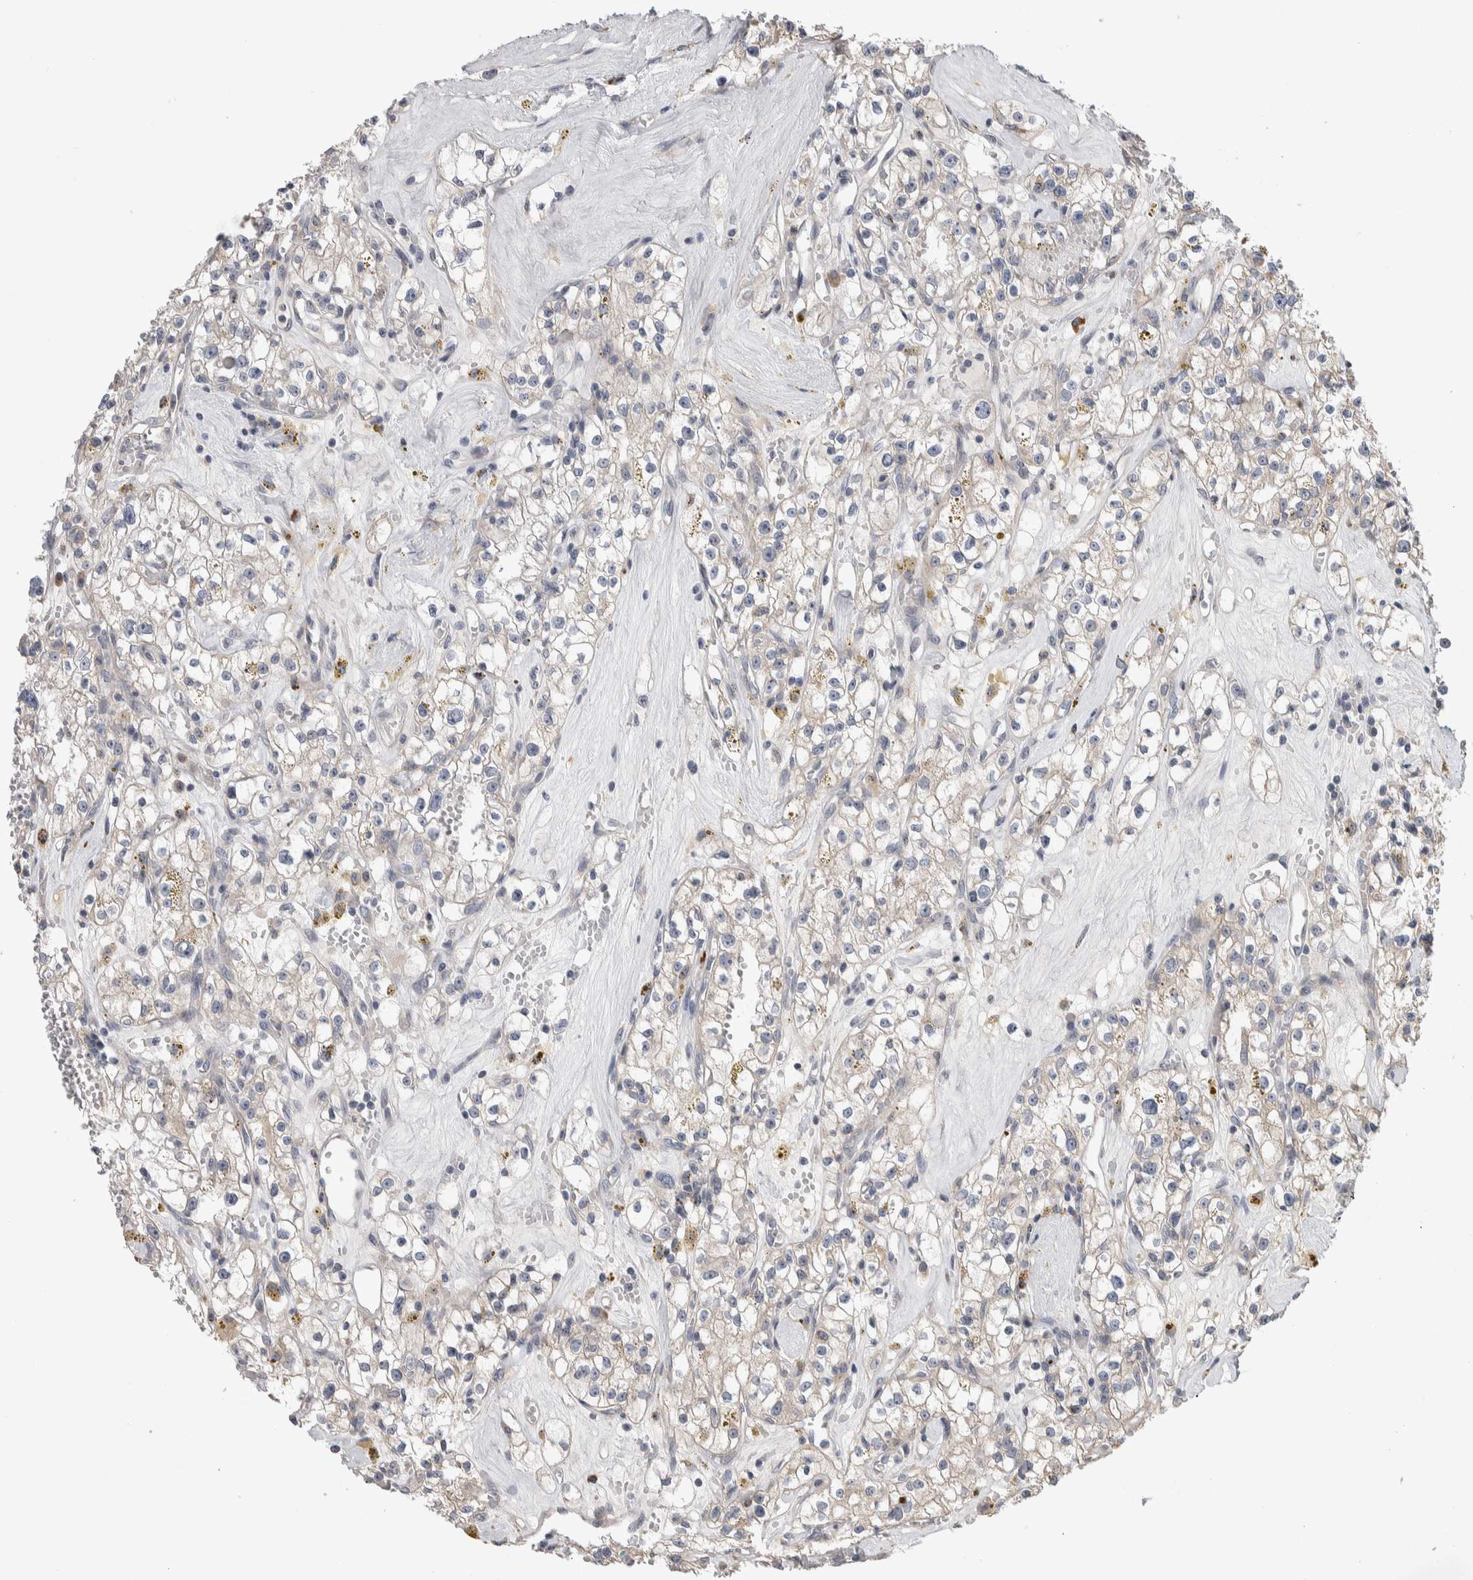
{"staining": {"intensity": "weak", "quantity": "25%-75%", "location": "cytoplasmic/membranous"}, "tissue": "renal cancer", "cell_type": "Tumor cells", "image_type": "cancer", "snomed": [{"axis": "morphology", "description": "Adenocarcinoma, NOS"}, {"axis": "topography", "description": "Kidney"}], "caption": "Brown immunohistochemical staining in adenocarcinoma (renal) demonstrates weak cytoplasmic/membranous positivity in about 25%-75% of tumor cells.", "gene": "IBTK", "patient": {"sex": "male", "age": 56}}